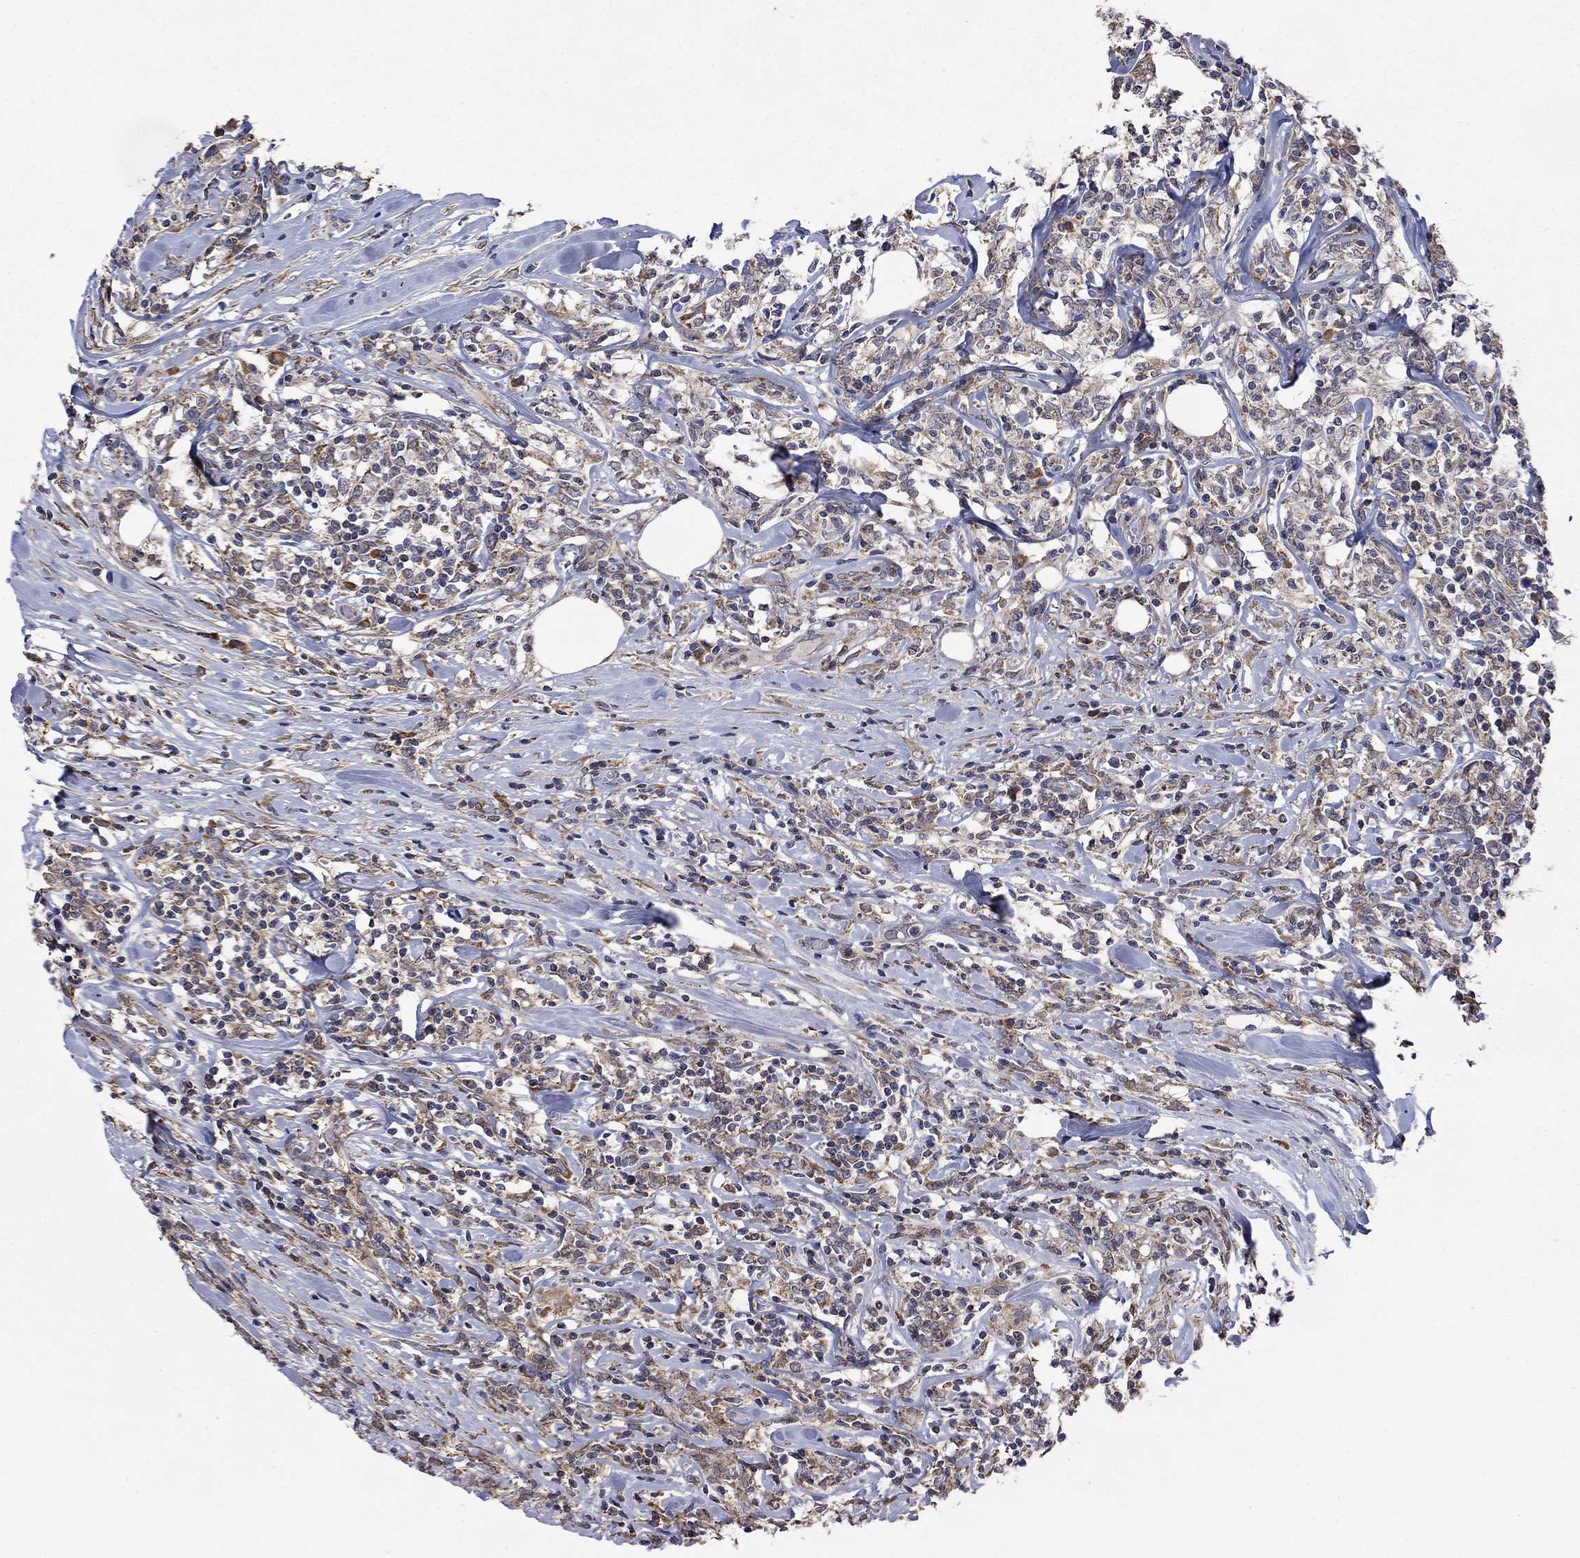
{"staining": {"intensity": "weak", "quantity": "25%-75%", "location": "cytoplasmic/membranous"}, "tissue": "lymphoma", "cell_type": "Tumor cells", "image_type": "cancer", "snomed": [{"axis": "morphology", "description": "Malignant lymphoma, non-Hodgkin's type, High grade"}, {"axis": "topography", "description": "Lymph node"}], "caption": "Human malignant lymphoma, non-Hodgkin's type (high-grade) stained with a brown dye shows weak cytoplasmic/membranous positive expression in approximately 25%-75% of tumor cells.", "gene": "FURIN", "patient": {"sex": "female", "age": 84}}